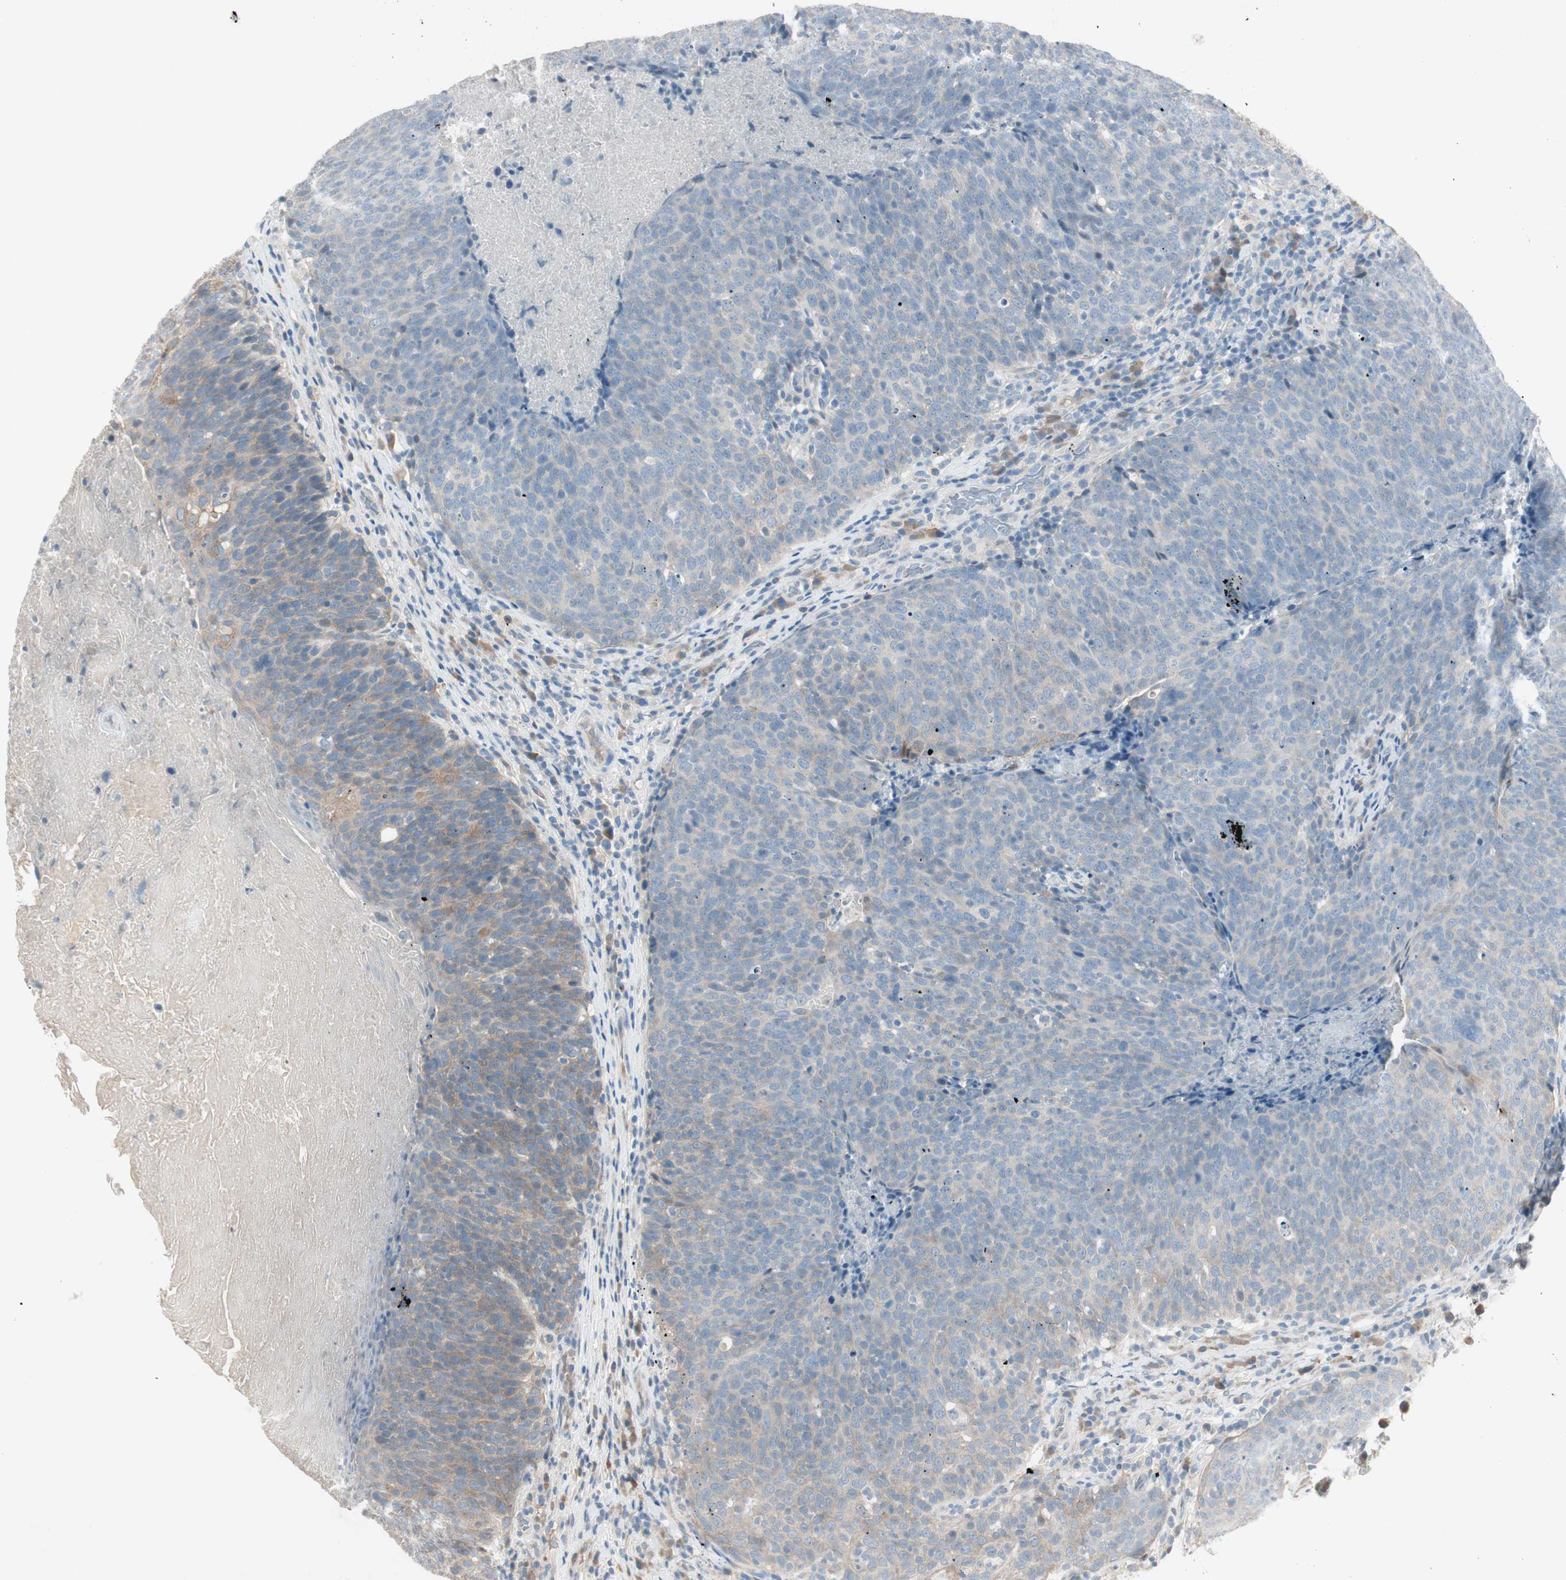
{"staining": {"intensity": "weak", "quantity": "<25%", "location": "cytoplasmic/membranous"}, "tissue": "head and neck cancer", "cell_type": "Tumor cells", "image_type": "cancer", "snomed": [{"axis": "morphology", "description": "Squamous cell carcinoma, NOS"}, {"axis": "morphology", "description": "Squamous cell carcinoma, metastatic, NOS"}, {"axis": "topography", "description": "Lymph node"}, {"axis": "topography", "description": "Head-Neck"}], "caption": "High magnification brightfield microscopy of head and neck cancer (squamous cell carcinoma) stained with DAB (3,3'-diaminobenzidine) (brown) and counterstained with hematoxylin (blue): tumor cells show no significant positivity.", "gene": "MAPRE3", "patient": {"sex": "male", "age": 62}}